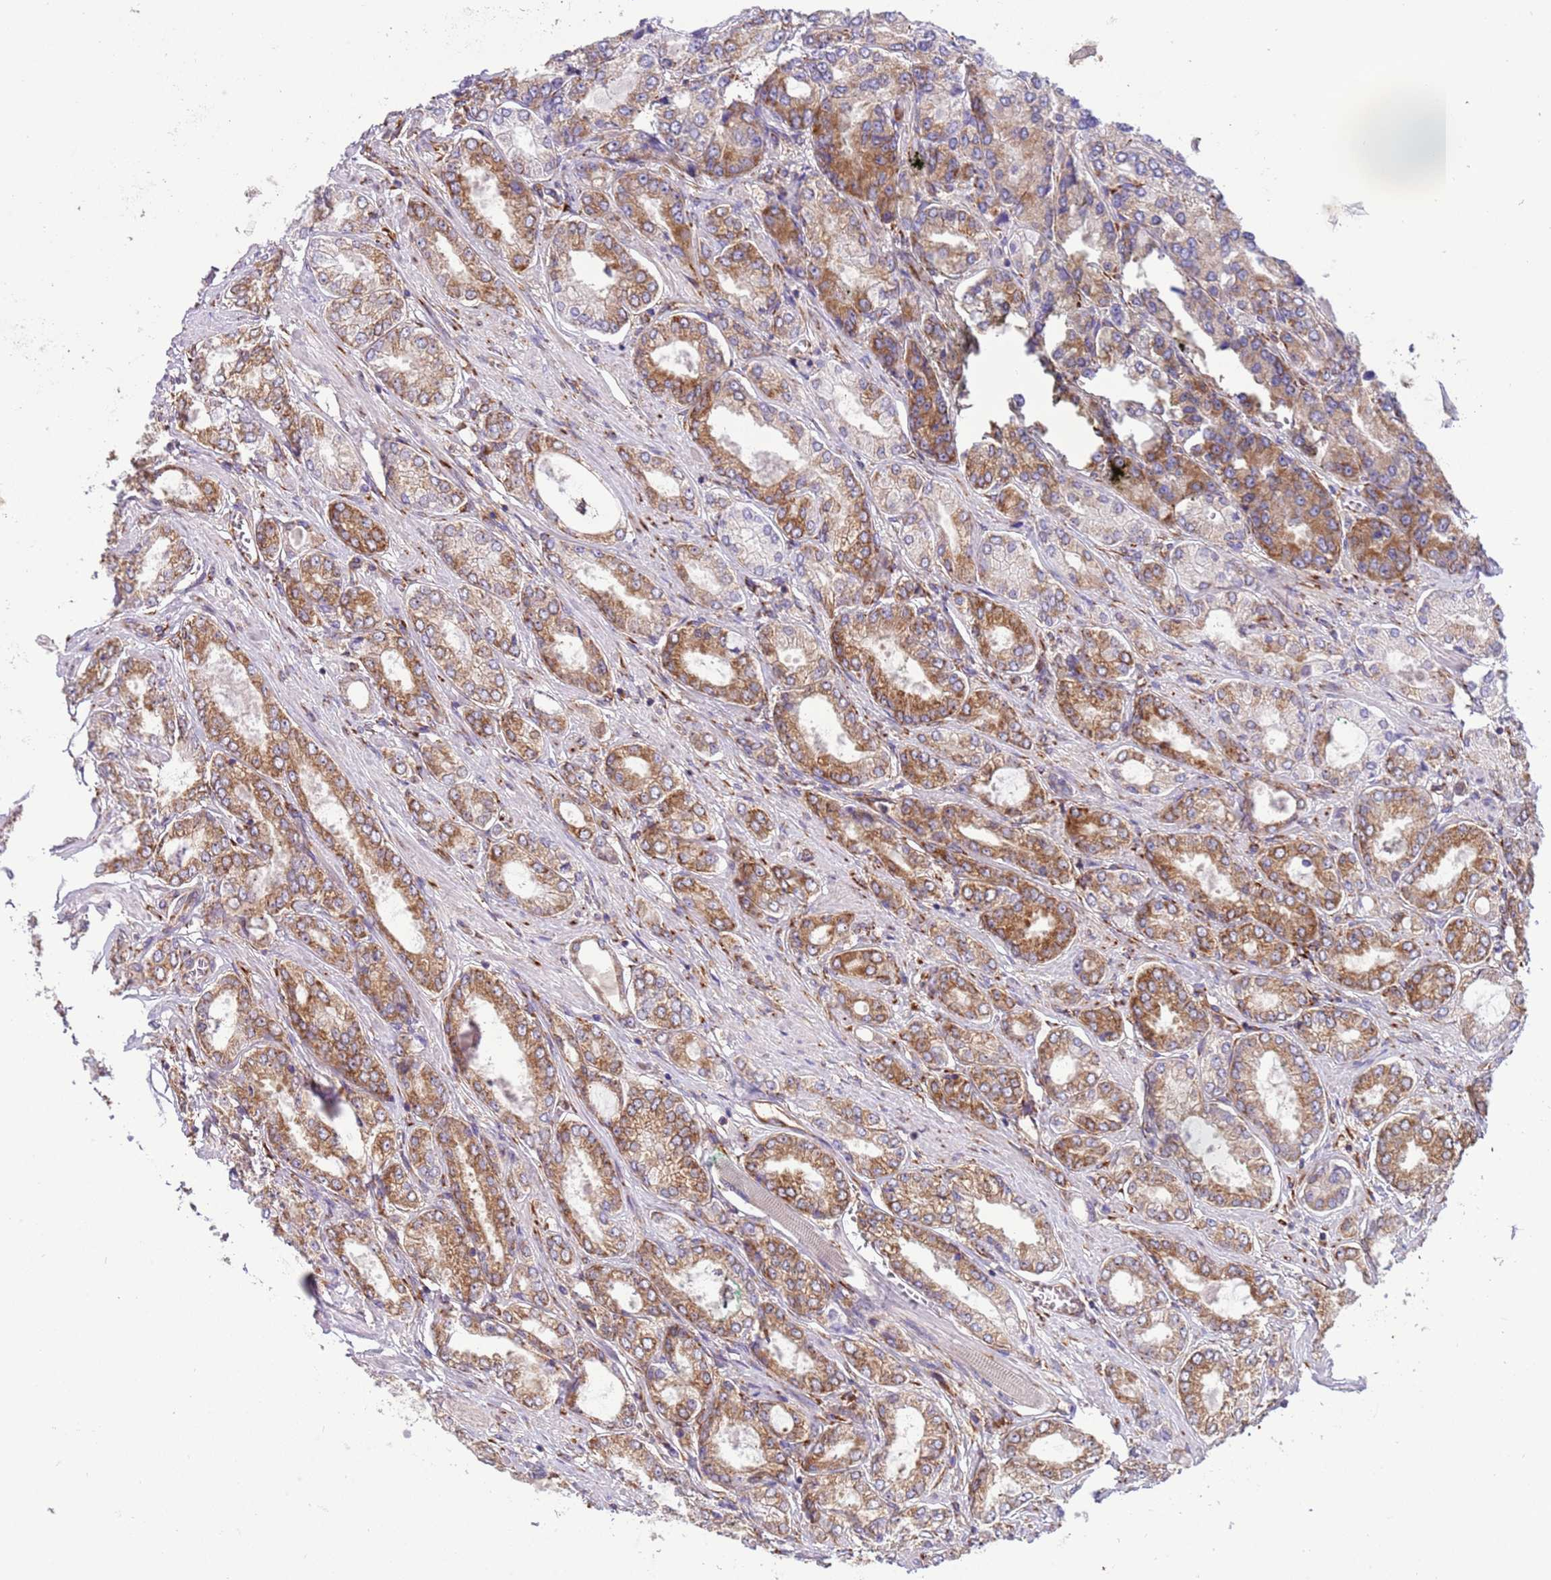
{"staining": {"intensity": "moderate", "quantity": ">75%", "location": "cytoplasmic/membranous"}, "tissue": "prostate cancer", "cell_type": "Tumor cells", "image_type": "cancer", "snomed": [{"axis": "morphology", "description": "Adenocarcinoma, High grade"}, {"axis": "topography", "description": "Prostate"}], "caption": "A medium amount of moderate cytoplasmic/membranous positivity is appreciated in approximately >75% of tumor cells in adenocarcinoma (high-grade) (prostate) tissue. (DAB IHC, brown staining for protein, blue staining for nuclei).", "gene": "VARS1", "patient": {"sex": "male", "age": 68}}